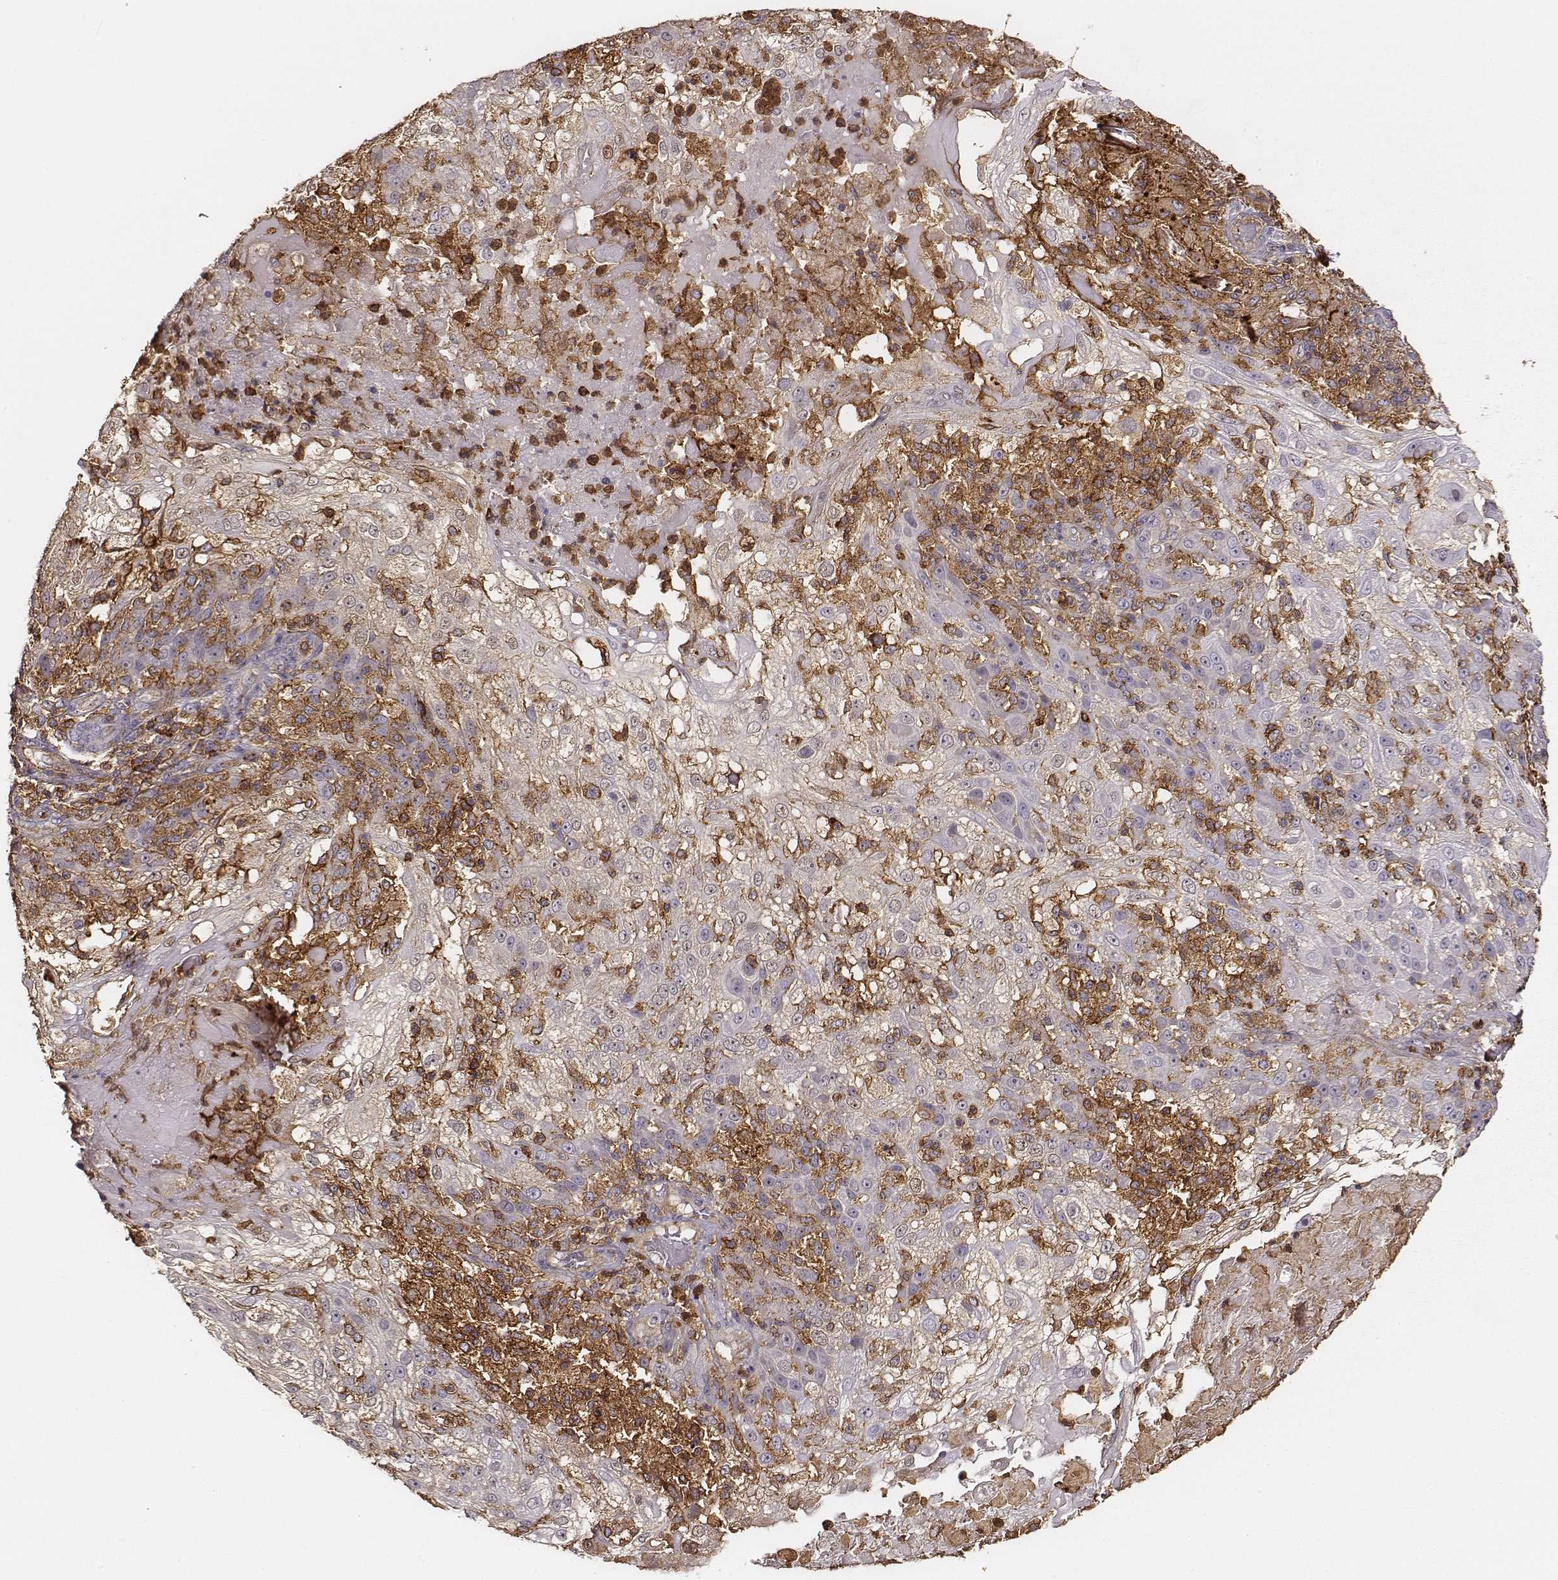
{"staining": {"intensity": "negative", "quantity": "none", "location": "none"}, "tissue": "skin cancer", "cell_type": "Tumor cells", "image_type": "cancer", "snomed": [{"axis": "morphology", "description": "Normal tissue, NOS"}, {"axis": "morphology", "description": "Squamous cell carcinoma, NOS"}, {"axis": "topography", "description": "Skin"}], "caption": "The IHC micrograph has no significant positivity in tumor cells of skin squamous cell carcinoma tissue. Brightfield microscopy of IHC stained with DAB (brown) and hematoxylin (blue), captured at high magnification.", "gene": "ZYX", "patient": {"sex": "female", "age": 83}}